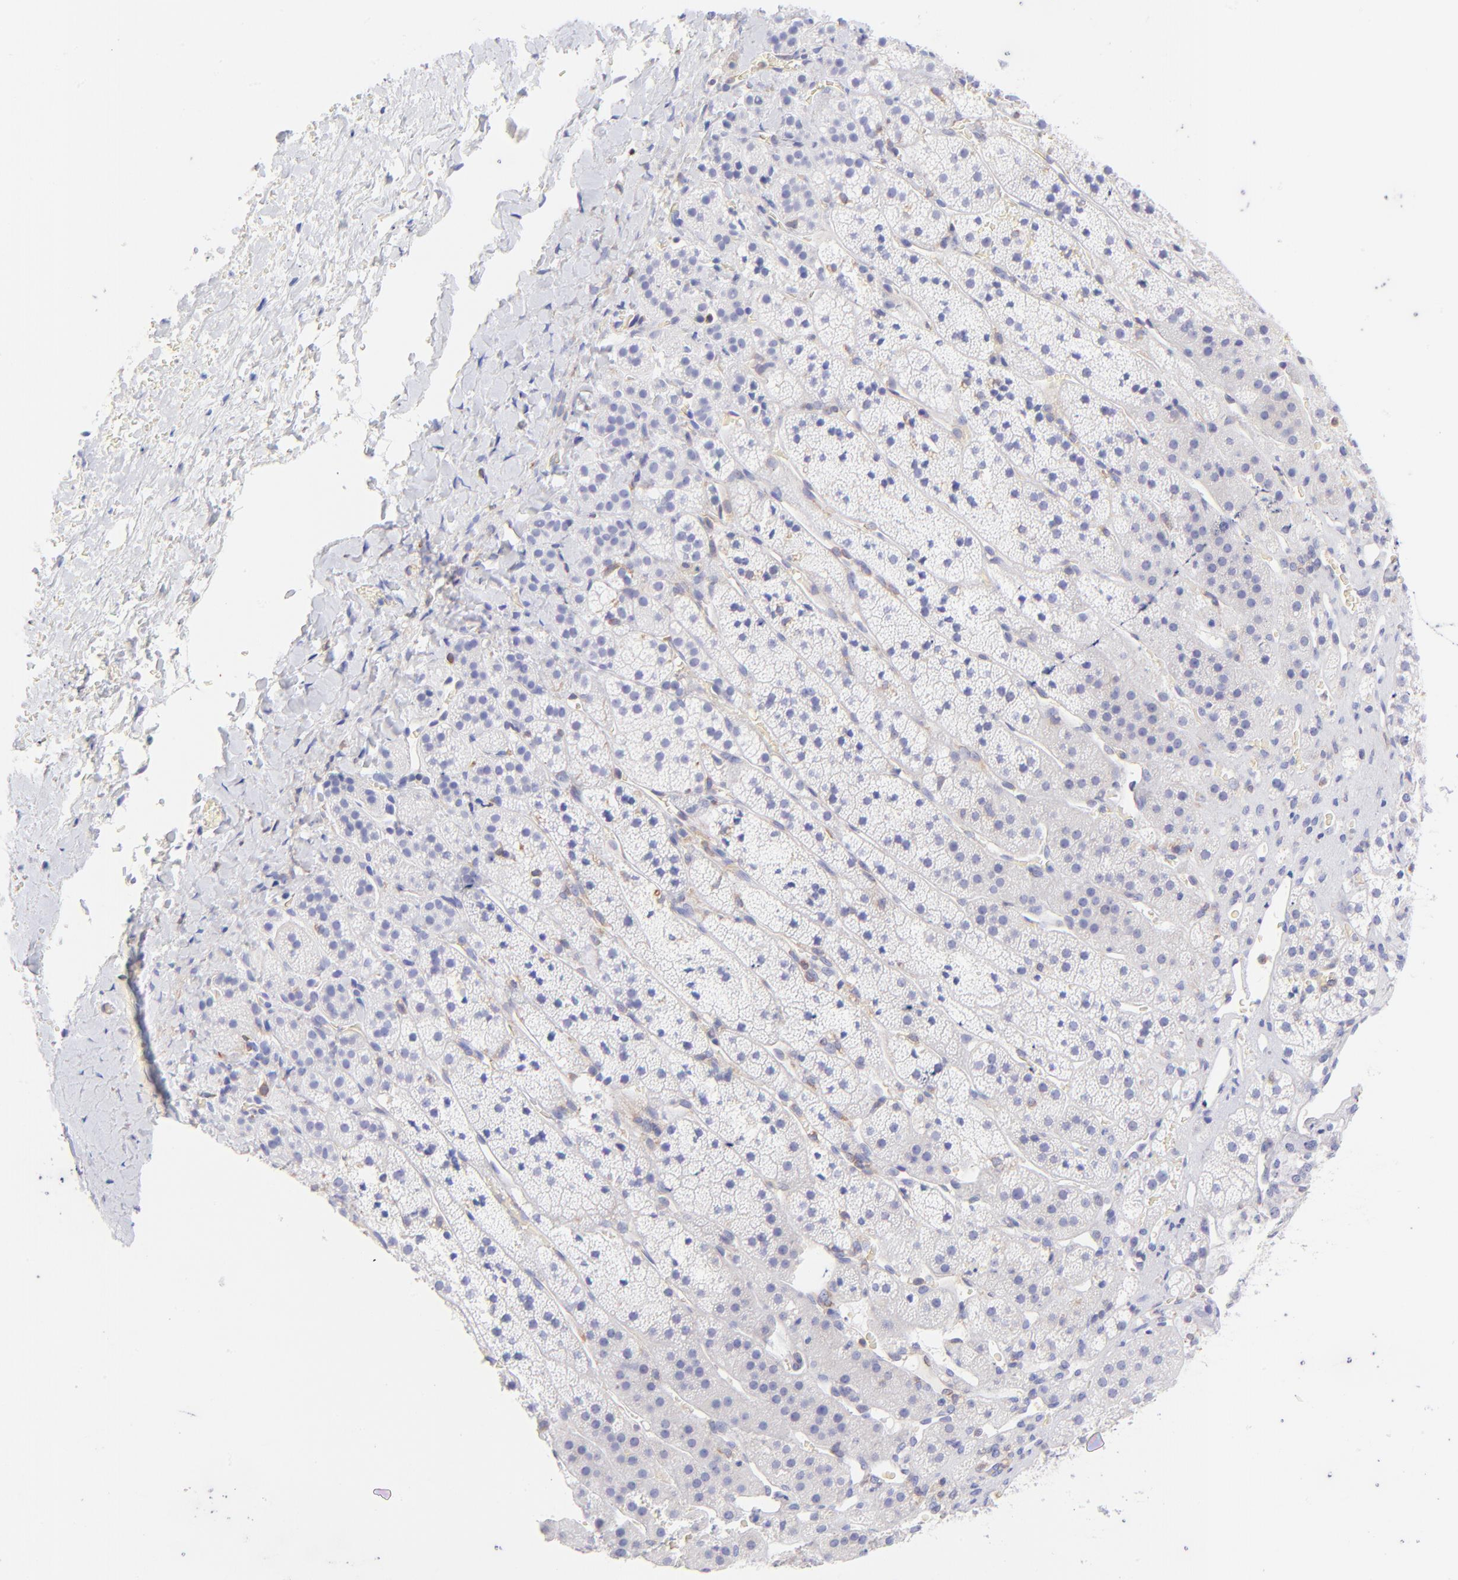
{"staining": {"intensity": "negative", "quantity": "none", "location": "none"}, "tissue": "adrenal gland", "cell_type": "Glandular cells", "image_type": "normal", "snomed": [{"axis": "morphology", "description": "Normal tissue, NOS"}, {"axis": "topography", "description": "Adrenal gland"}], "caption": "An immunohistochemistry image of benign adrenal gland is shown. There is no staining in glandular cells of adrenal gland.", "gene": "IRAG2", "patient": {"sex": "female", "age": 44}}